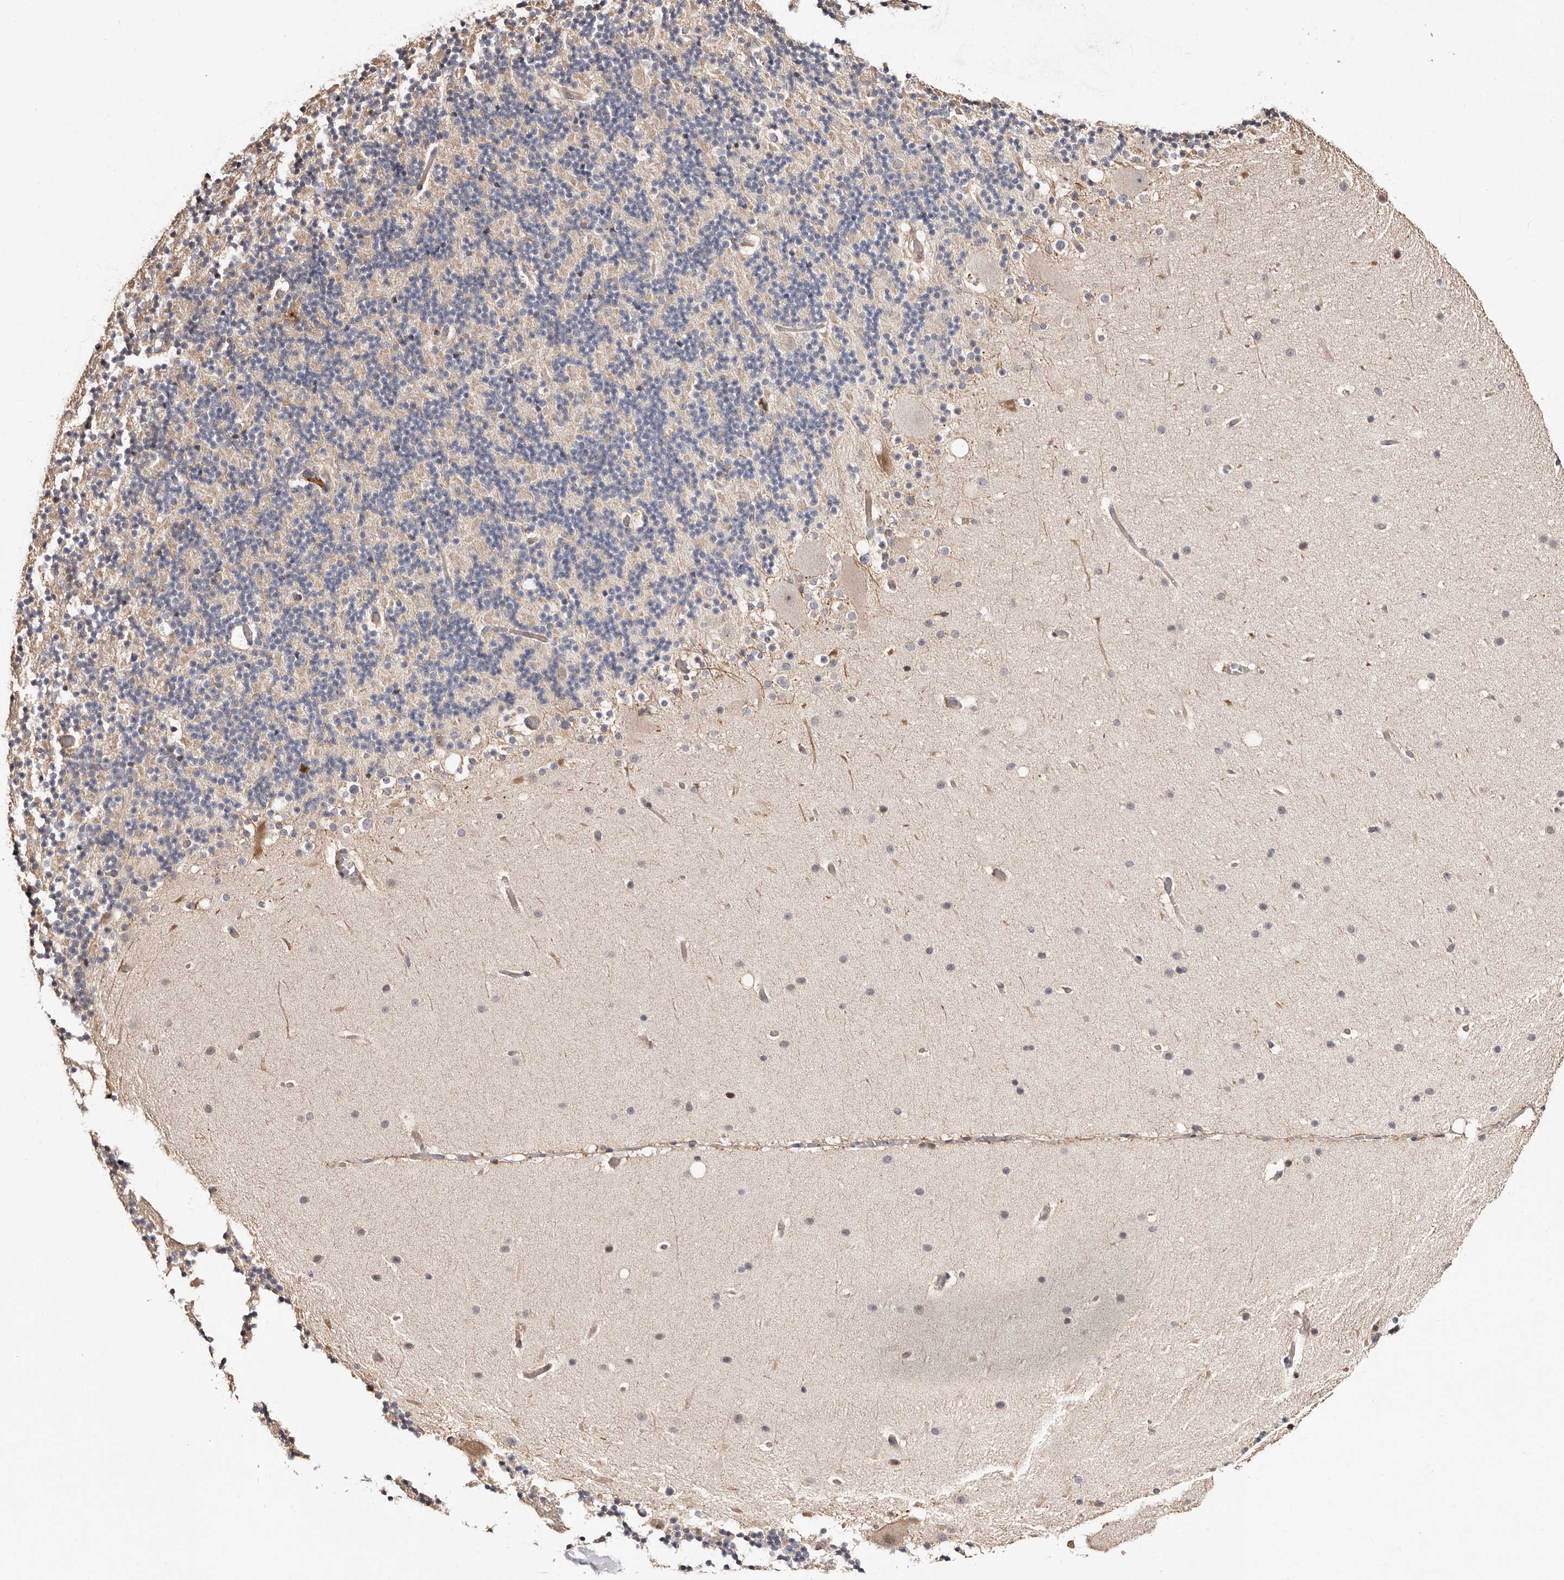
{"staining": {"intensity": "negative", "quantity": "none", "location": "none"}, "tissue": "cerebellum", "cell_type": "Cells in granular layer", "image_type": "normal", "snomed": [{"axis": "morphology", "description": "Normal tissue, NOS"}, {"axis": "topography", "description": "Cerebellum"}], "caption": "Human cerebellum stained for a protein using immunohistochemistry exhibits no staining in cells in granular layer.", "gene": "APOL6", "patient": {"sex": "male", "age": 57}}